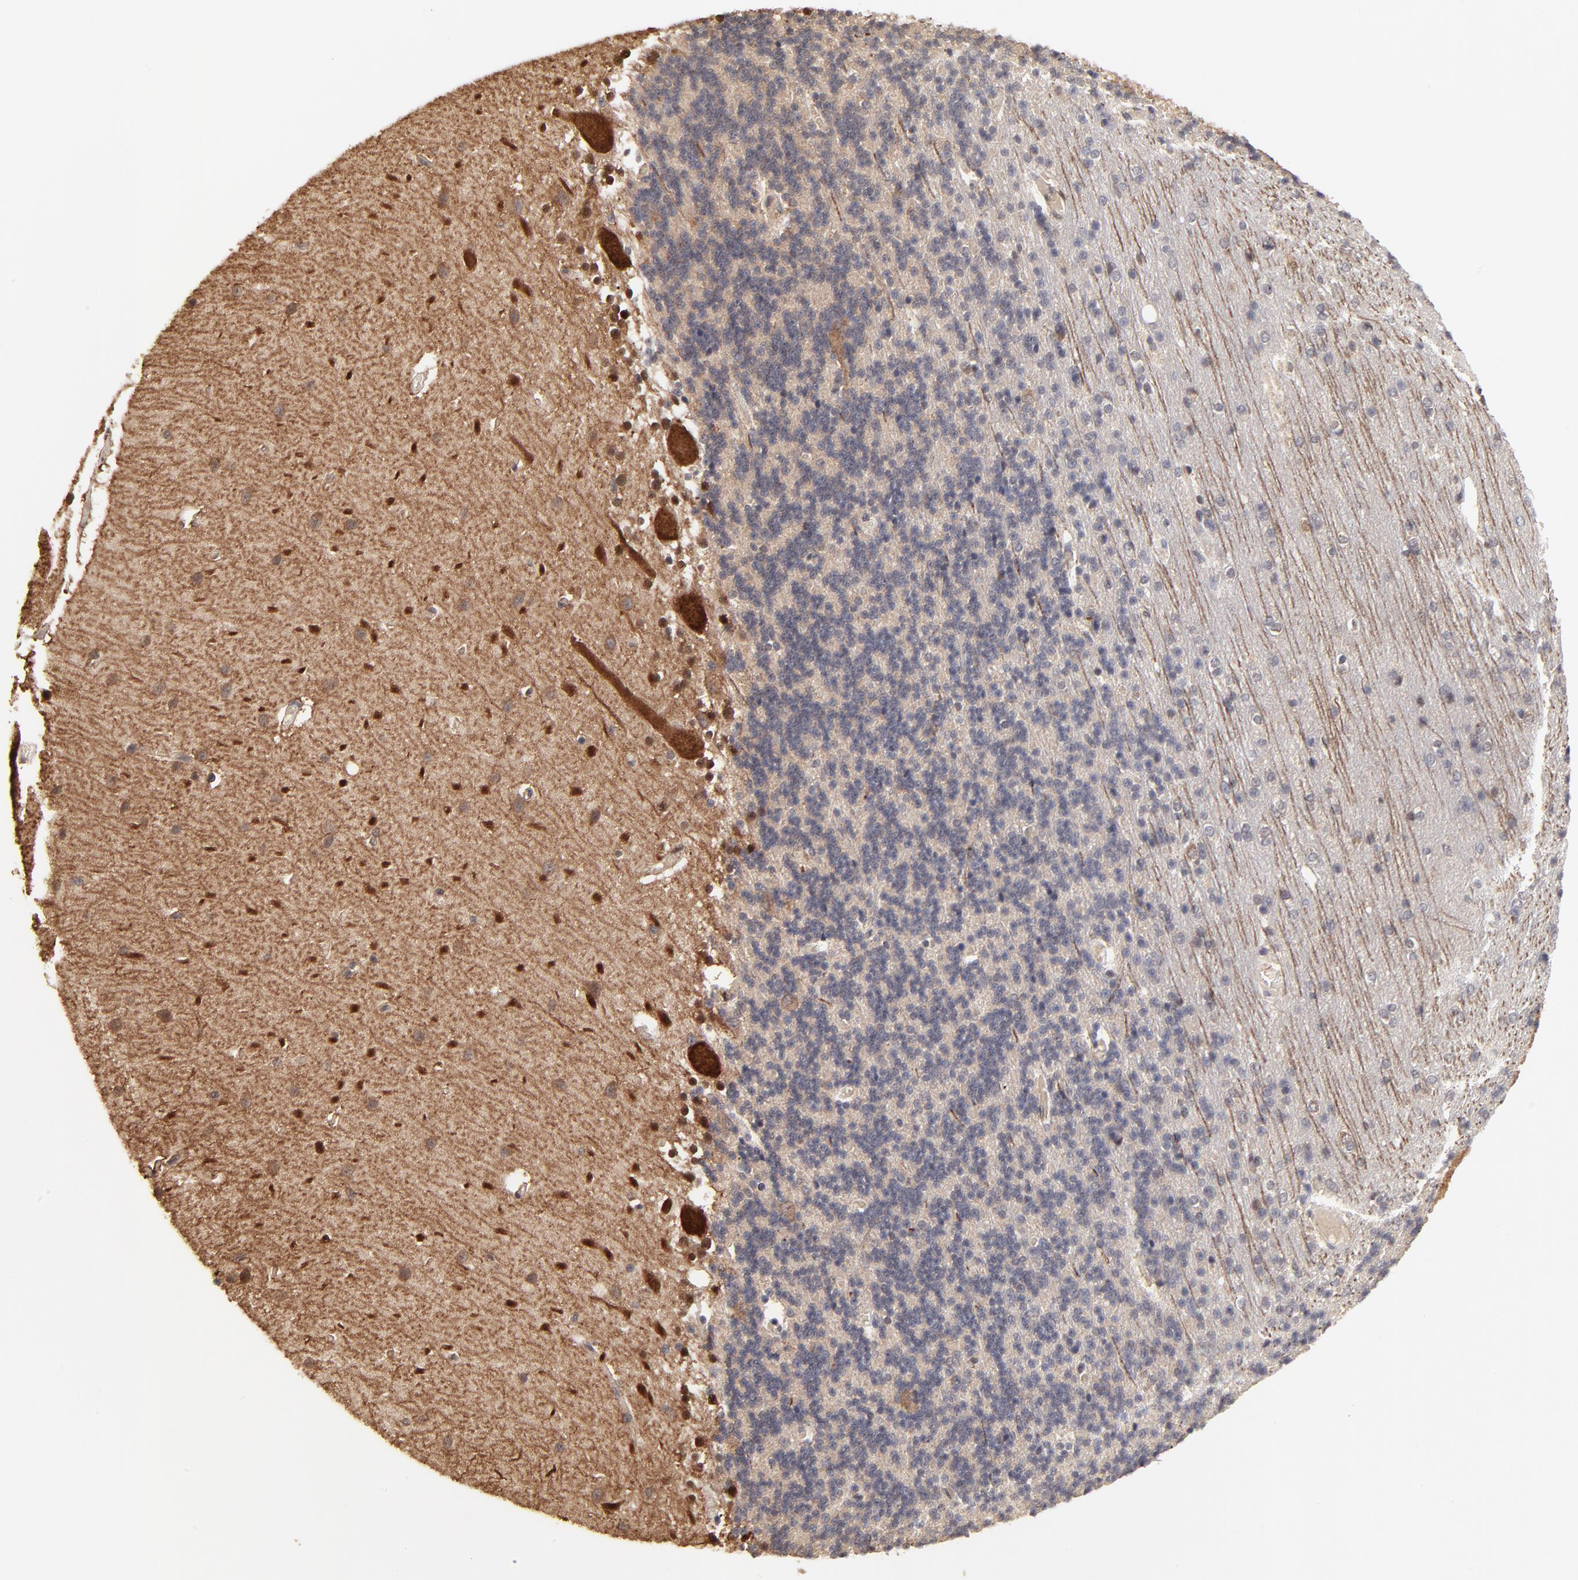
{"staining": {"intensity": "negative", "quantity": "none", "location": "none"}, "tissue": "cerebellum", "cell_type": "Cells in granular layer", "image_type": "normal", "snomed": [{"axis": "morphology", "description": "Normal tissue, NOS"}, {"axis": "topography", "description": "Cerebellum"}], "caption": "This micrograph is of benign cerebellum stained with IHC to label a protein in brown with the nuclei are counter-stained blue. There is no positivity in cells in granular layer.", "gene": "FRMD8", "patient": {"sex": "female", "age": 54}}